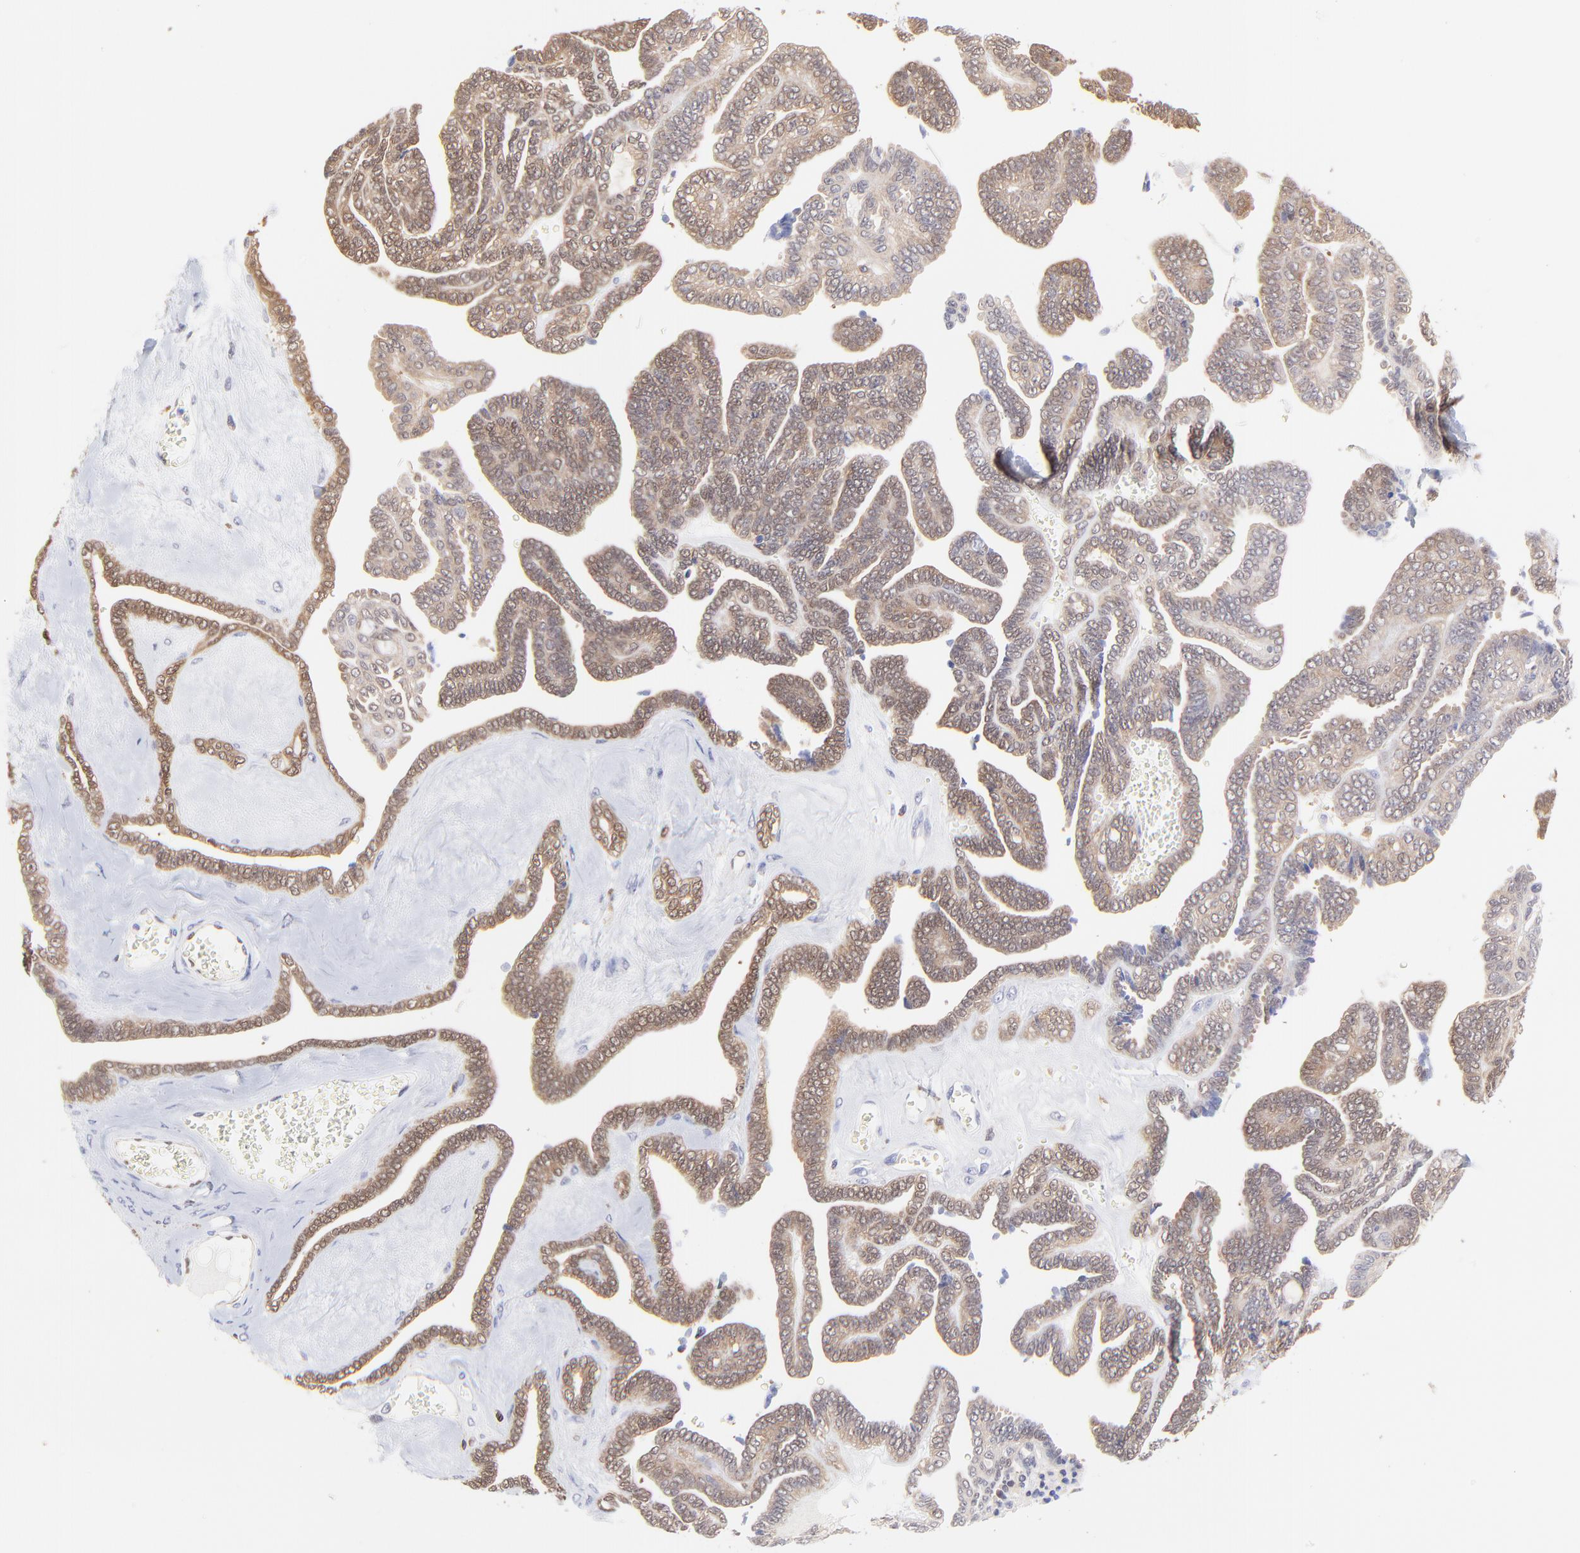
{"staining": {"intensity": "moderate", "quantity": ">75%", "location": "cytoplasmic/membranous"}, "tissue": "ovarian cancer", "cell_type": "Tumor cells", "image_type": "cancer", "snomed": [{"axis": "morphology", "description": "Cystadenocarcinoma, serous, NOS"}, {"axis": "topography", "description": "Ovary"}], "caption": "An image of human ovarian cancer stained for a protein reveals moderate cytoplasmic/membranous brown staining in tumor cells.", "gene": "HYAL1", "patient": {"sex": "female", "age": 71}}